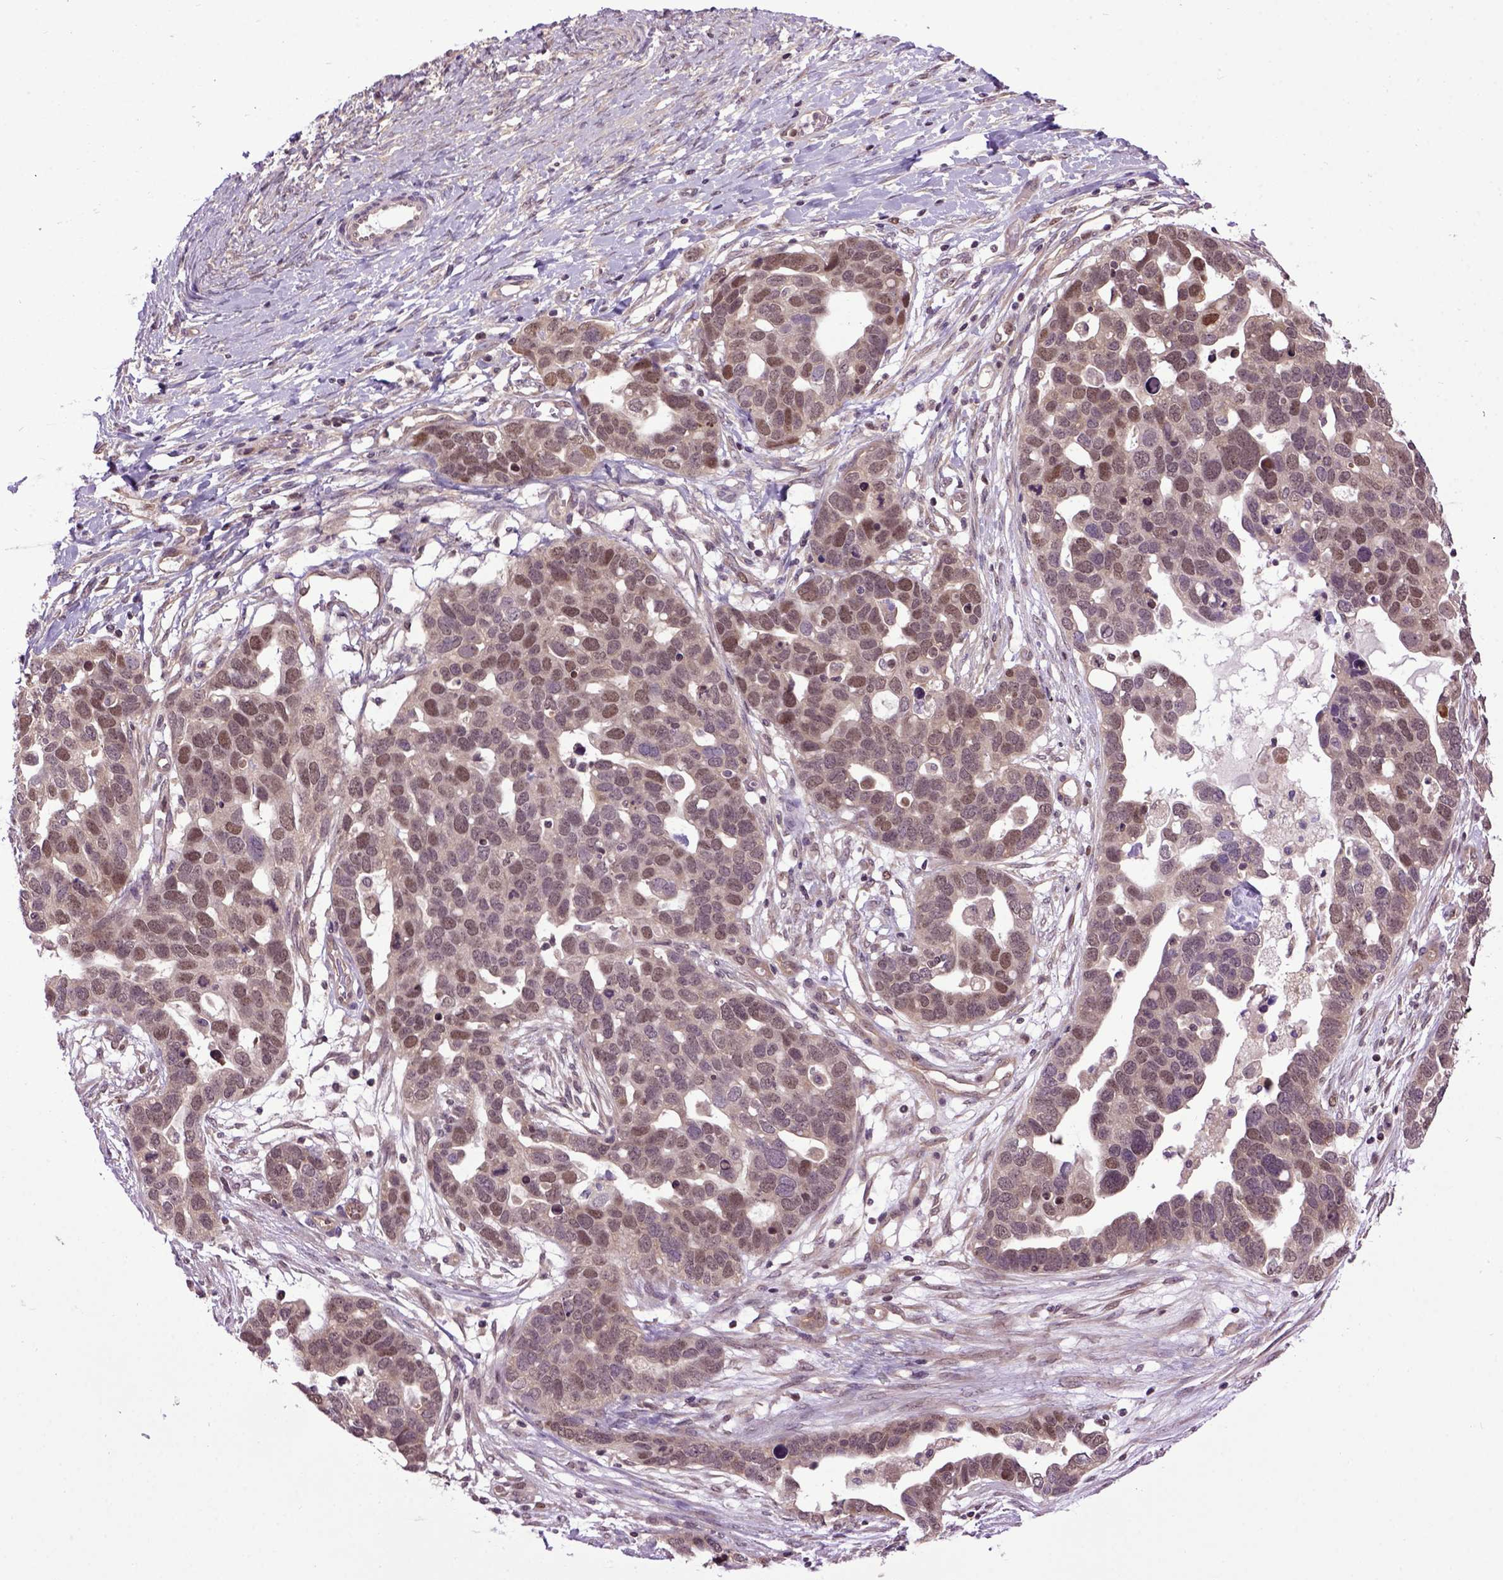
{"staining": {"intensity": "moderate", "quantity": ">75%", "location": "cytoplasmic/membranous,nuclear"}, "tissue": "ovarian cancer", "cell_type": "Tumor cells", "image_type": "cancer", "snomed": [{"axis": "morphology", "description": "Cystadenocarcinoma, serous, NOS"}, {"axis": "topography", "description": "Ovary"}], "caption": "Immunohistochemistry (DAB (3,3'-diaminobenzidine)) staining of human ovarian cancer (serous cystadenocarcinoma) reveals moderate cytoplasmic/membranous and nuclear protein positivity in approximately >75% of tumor cells.", "gene": "WDR48", "patient": {"sex": "female", "age": 54}}